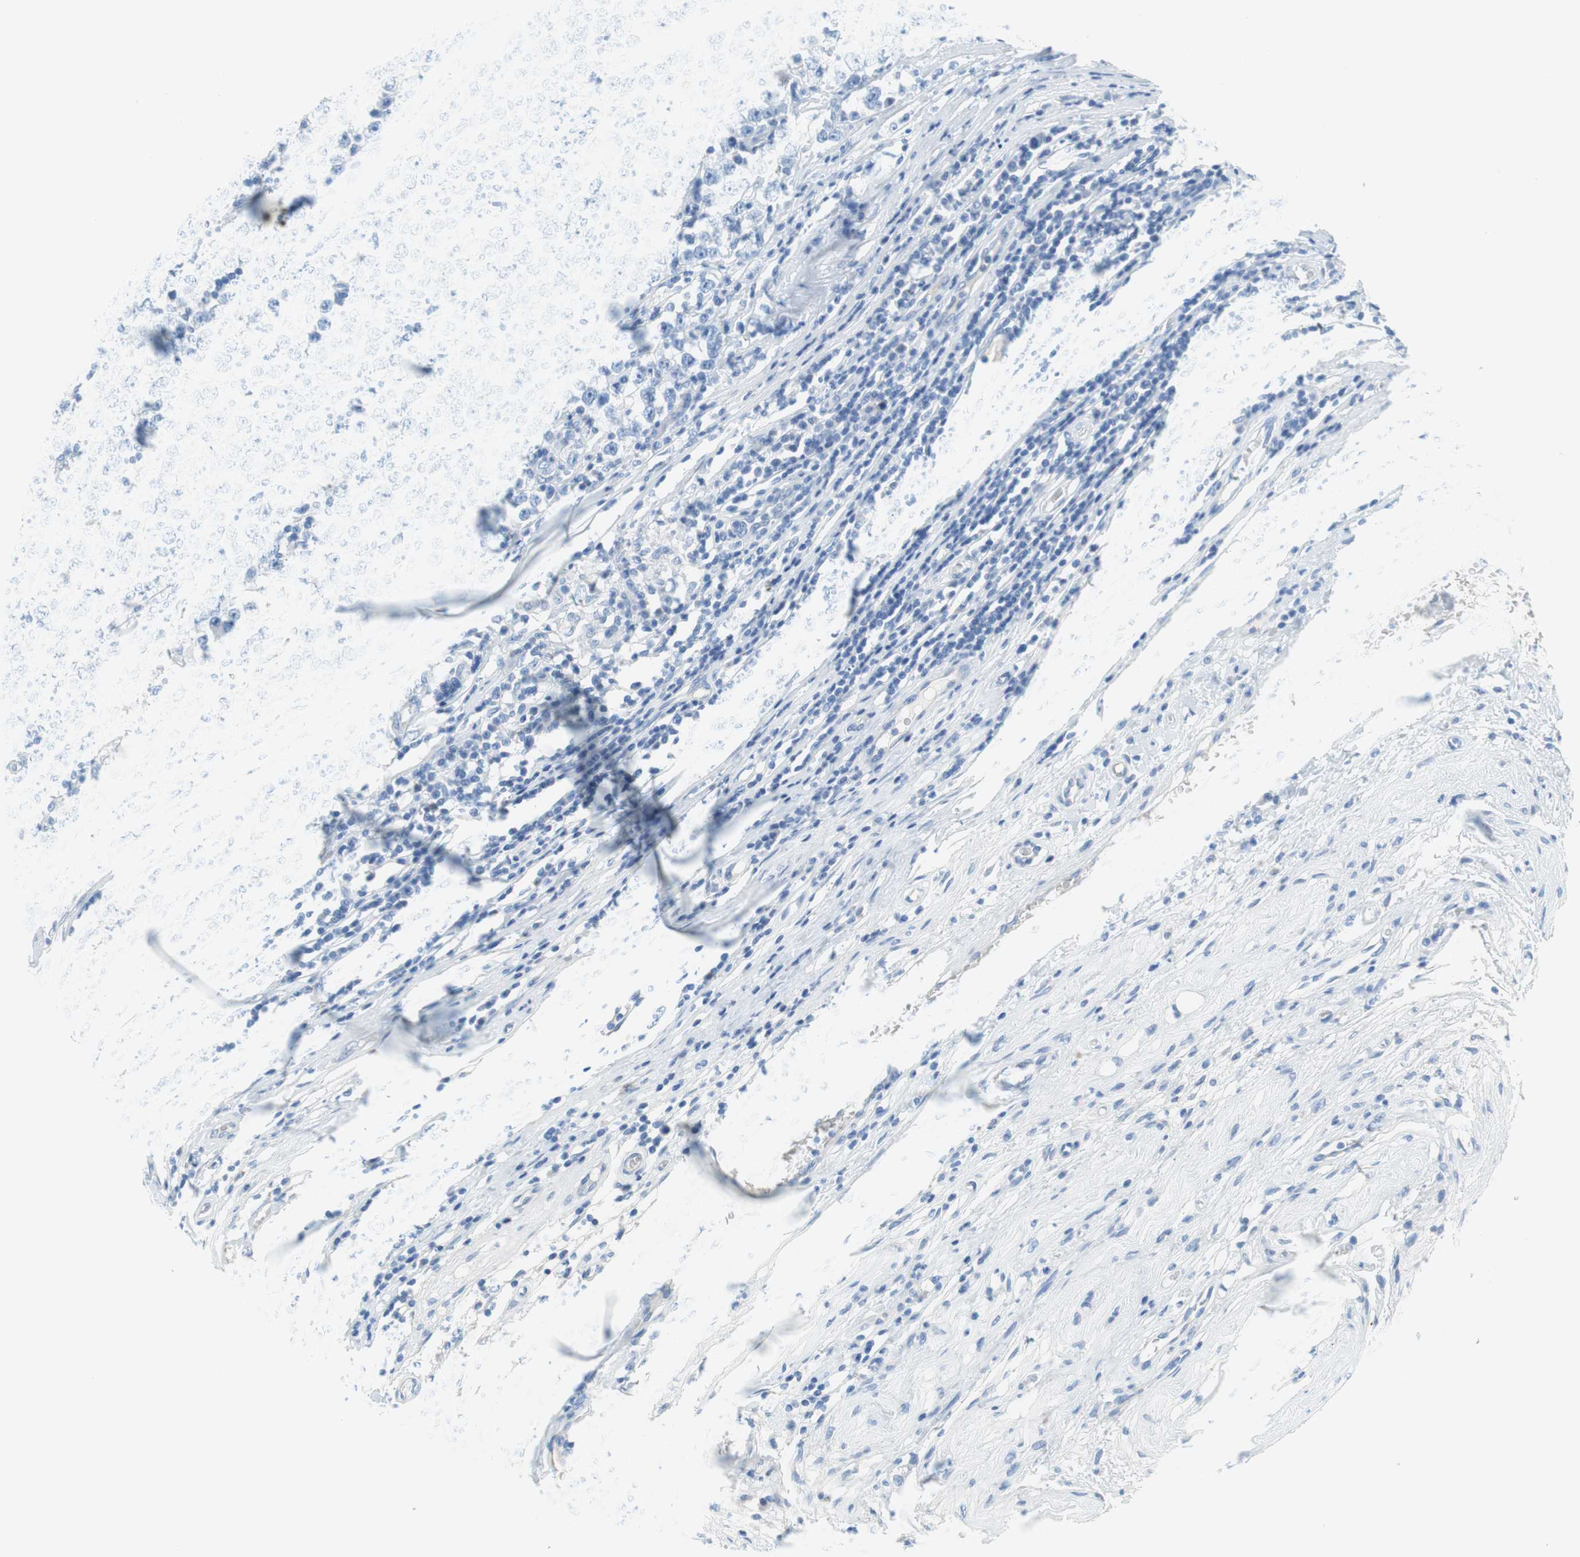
{"staining": {"intensity": "negative", "quantity": "none", "location": "none"}, "tissue": "testis cancer", "cell_type": "Tumor cells", "image_type": "cancer", "snomed": [{"axis": "morphology", "description": "Seminoma, NOS"}, {"axis": "topography", "description": "Testis"}], "caption": "Human testis cancer stained for a protein using immunohistochemistry demonstrates no positivity in tumor cells.", "gene": "MYH1", "patient": {"sex": "male", "age": 43}}